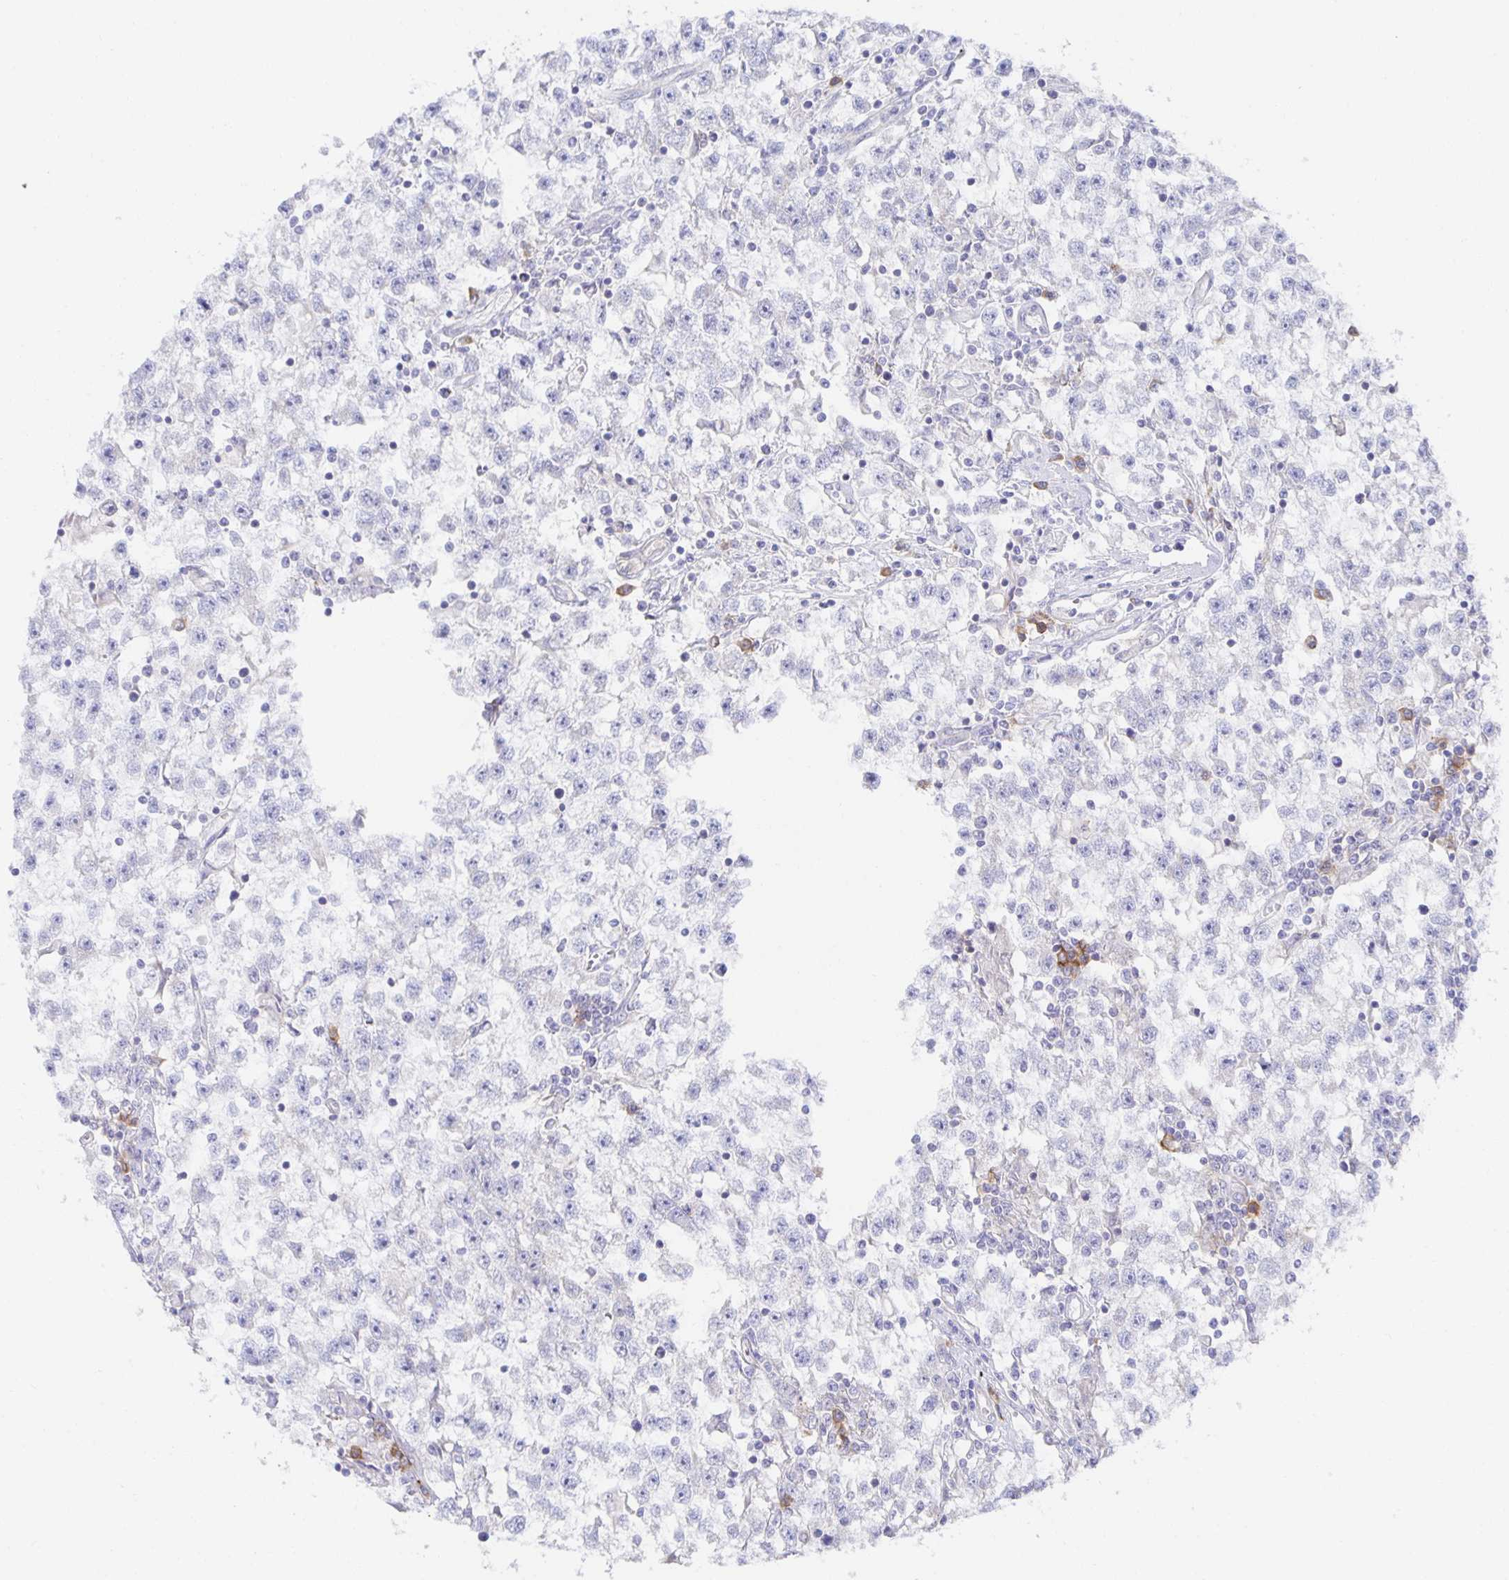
{"staining": {"intensity": "negative", "quantity": "none", "location": "none"}, "tissue": "testis cancer", "cell_type": "Tumor cells", "image_type": "cancer", "snomed": [{"axis": "morphology", "description": "Seminoma, NOS"}, {"axis": "topography", "description": "Testis"}], "caption": "Immunohistochemistry of testis cancer (seminoma) demonstrates no expression in tumor cells.", "gene": "BAD", "patient": {"sex": "male", "age": 31}}